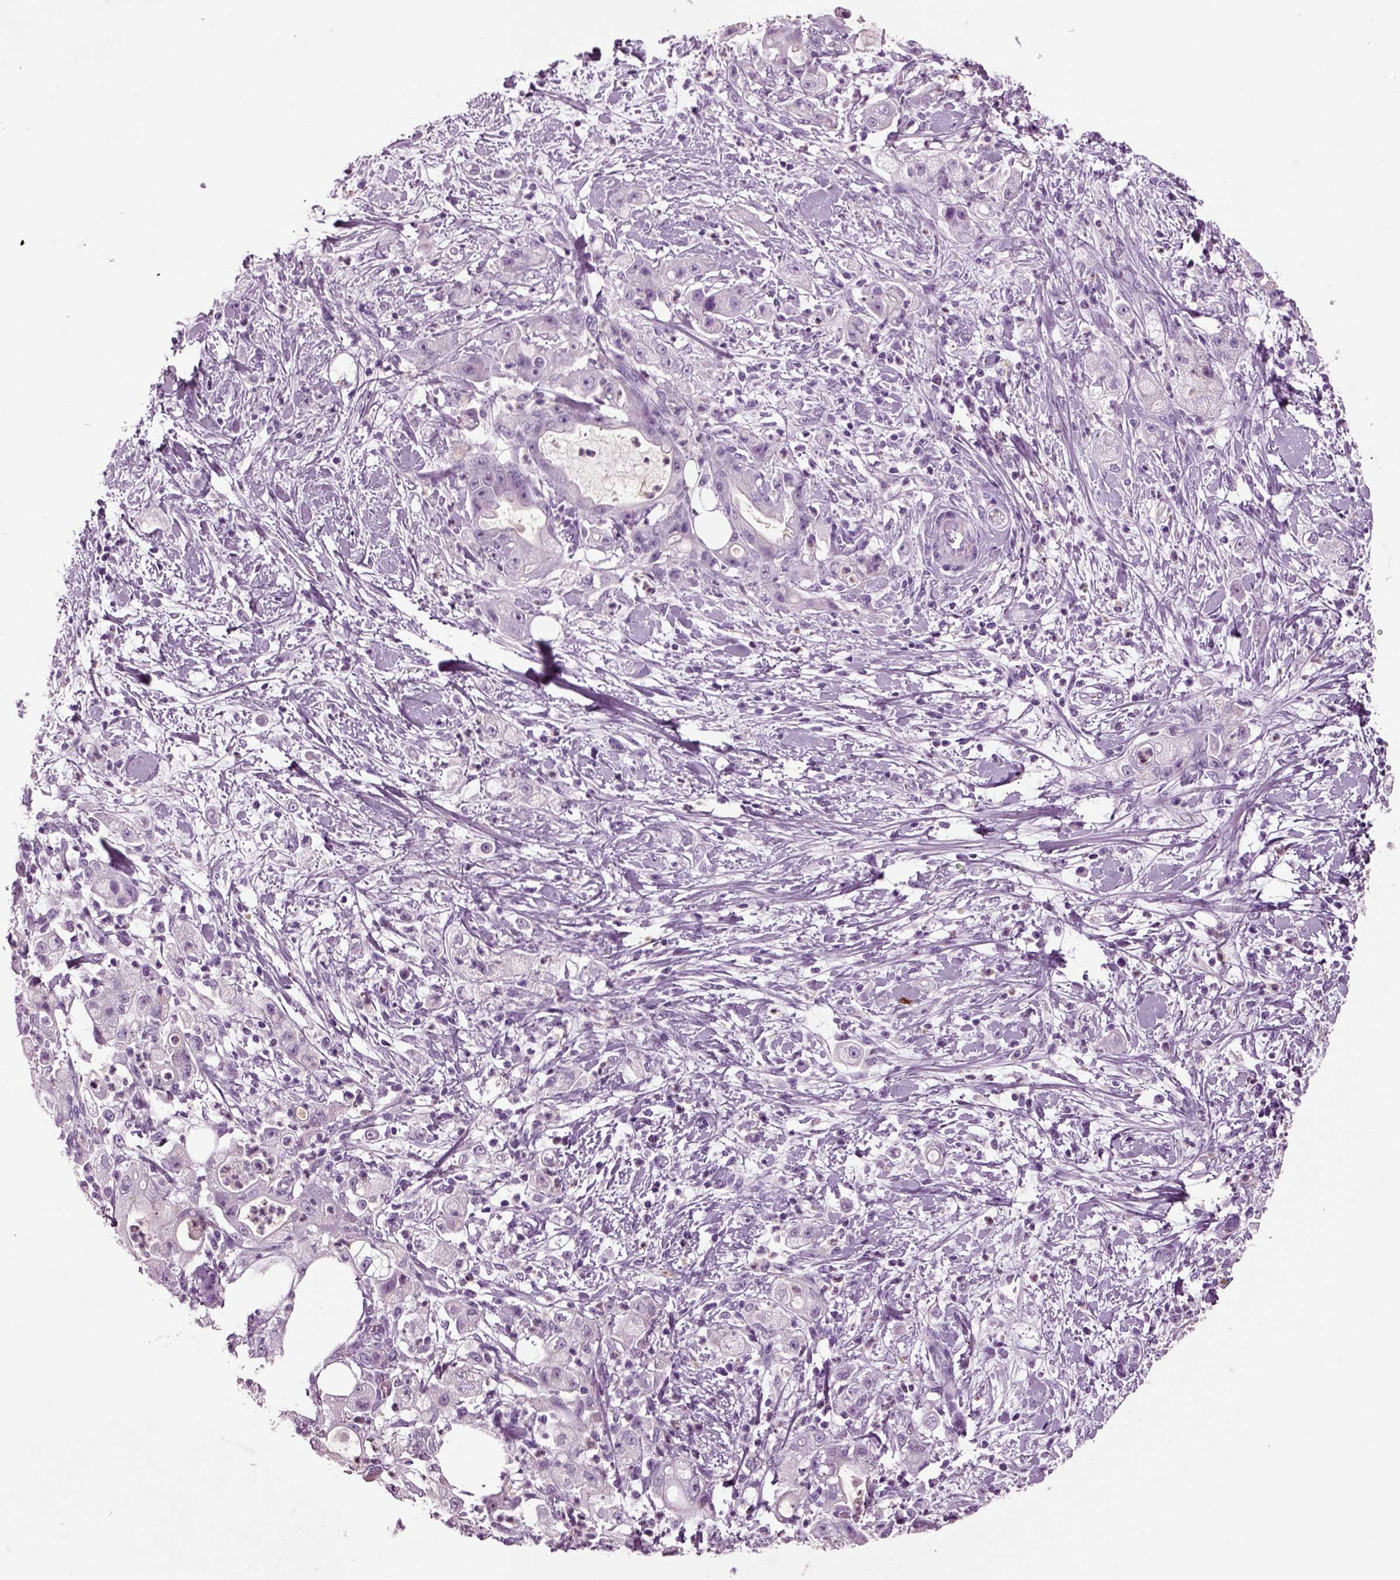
{"staining": {"intensity": "negative", "quantity": "none", "location": "none"}, "tissue": "stomach cancer", "cell_type": "Tumor cells", "image_type": "cancer", "snomed": [{"axis": "morphology", "description": "Adenocarcinoma, NOS"}, {"axis": "topography", "description": "Stomach"}], "caption": "IHC of human stomach adenocarcinoma displays no expression in tumor cells.", "gene": "CRABP1", "patient": {"sex": "male", "age": 58}}